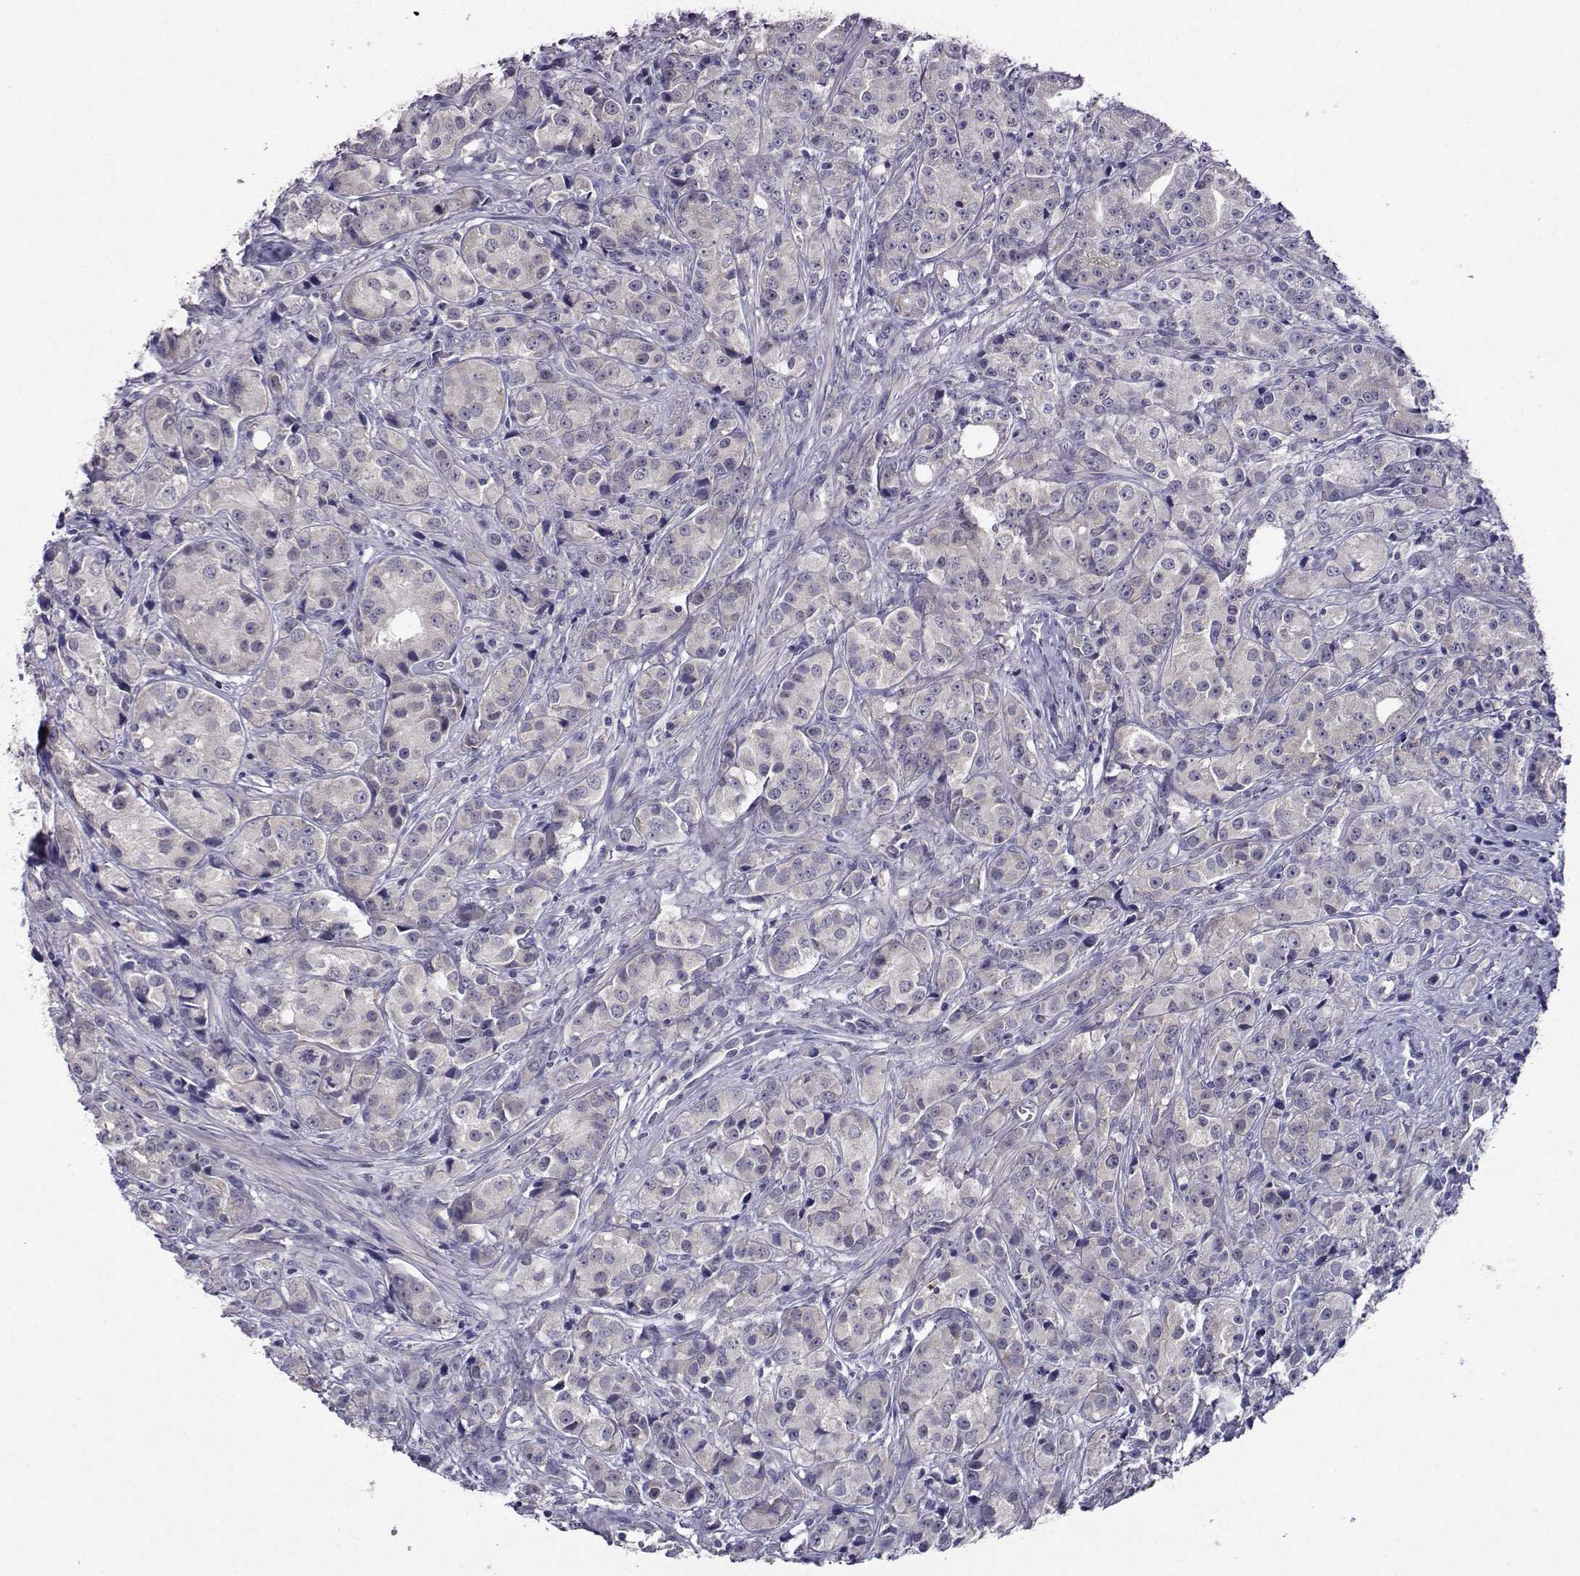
{"staining": {"intensity": "negative", "quantity": "none", "location": "none"}, "tissue": "prostate cancer", "cell_type": "Tumor cells", "image_type": "cancer", "snomed": [{"axis": "morphology", "description": "Adenocarcinoma, Medium grade"}, {"axis": "topography", "description": "Prostate"}], "caption": "IHC of prostate cancer (medium-grade adenocarcinoma) displays no expression in tumor cells. (Brightfield microscopy of DAB immunohistochemistry (IHC) at high magnification).", "gene": "DDX20", "patient": {"sex": "male", "age": 74}}